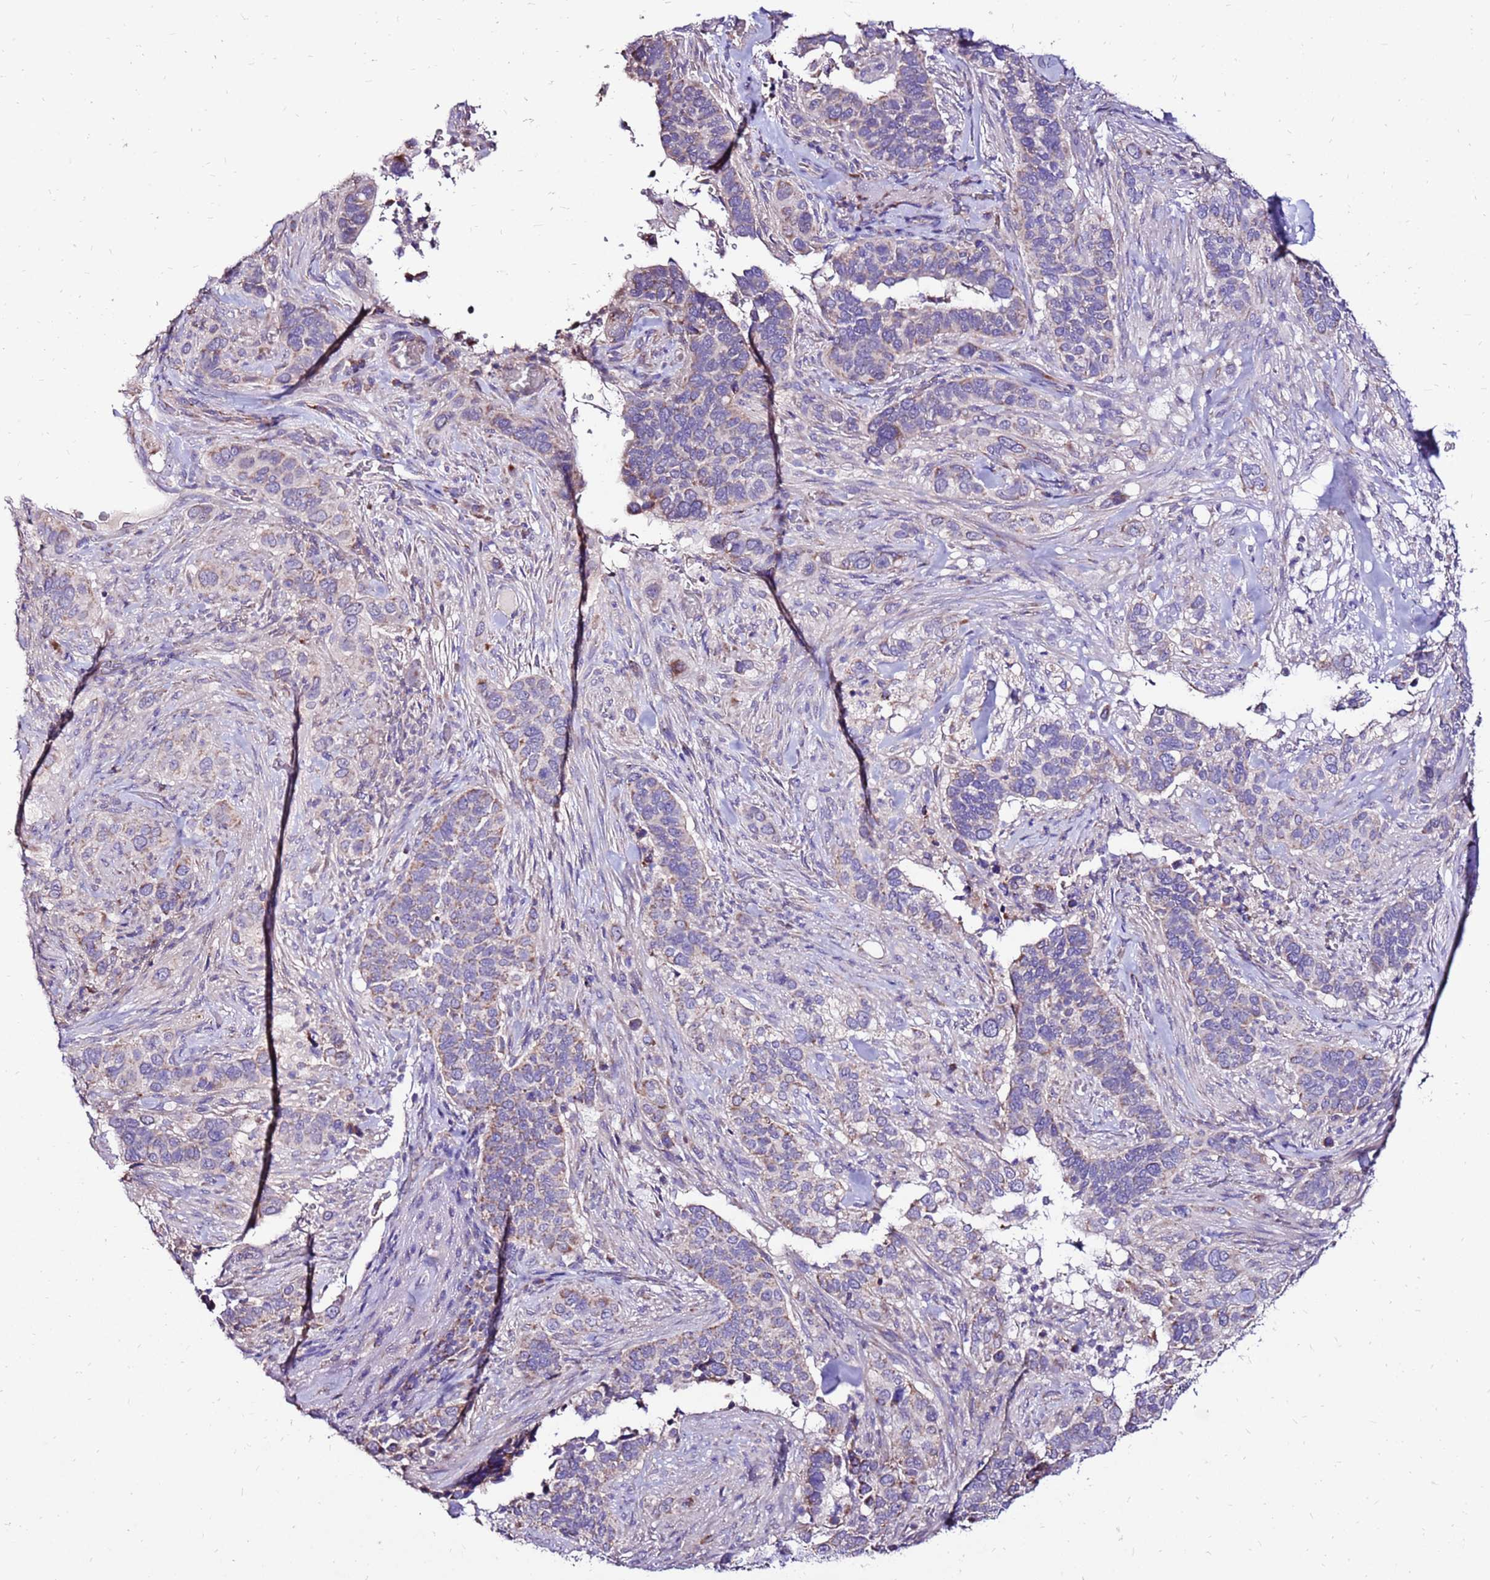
{"staining": {"intensity": "weak", "quantity": "<25%", "location": "cytoplasmic/membranous"}, "tissue": "cervical cancer", "cell_type": "Tumor cells", "image_type": "cancer", "snomed": [{"axis": "morphology", "description": "Squamous cell carcinoma, NOS"}, {"axis": "topography", "description": "Cervix"}], "caption": "IHC of cervical cancer (squamous cell carcinoma) exhibits no staining in tumor cells. (Stains: DAB (3,3'-diaminobenzidine) immunohistochemistry (IHC) with hematoxylin counter stain, Microscopy: brightfield microscopy at high magnification).", "gene": "SPSB3", "patient": {"sex": "female", "age": 38}}